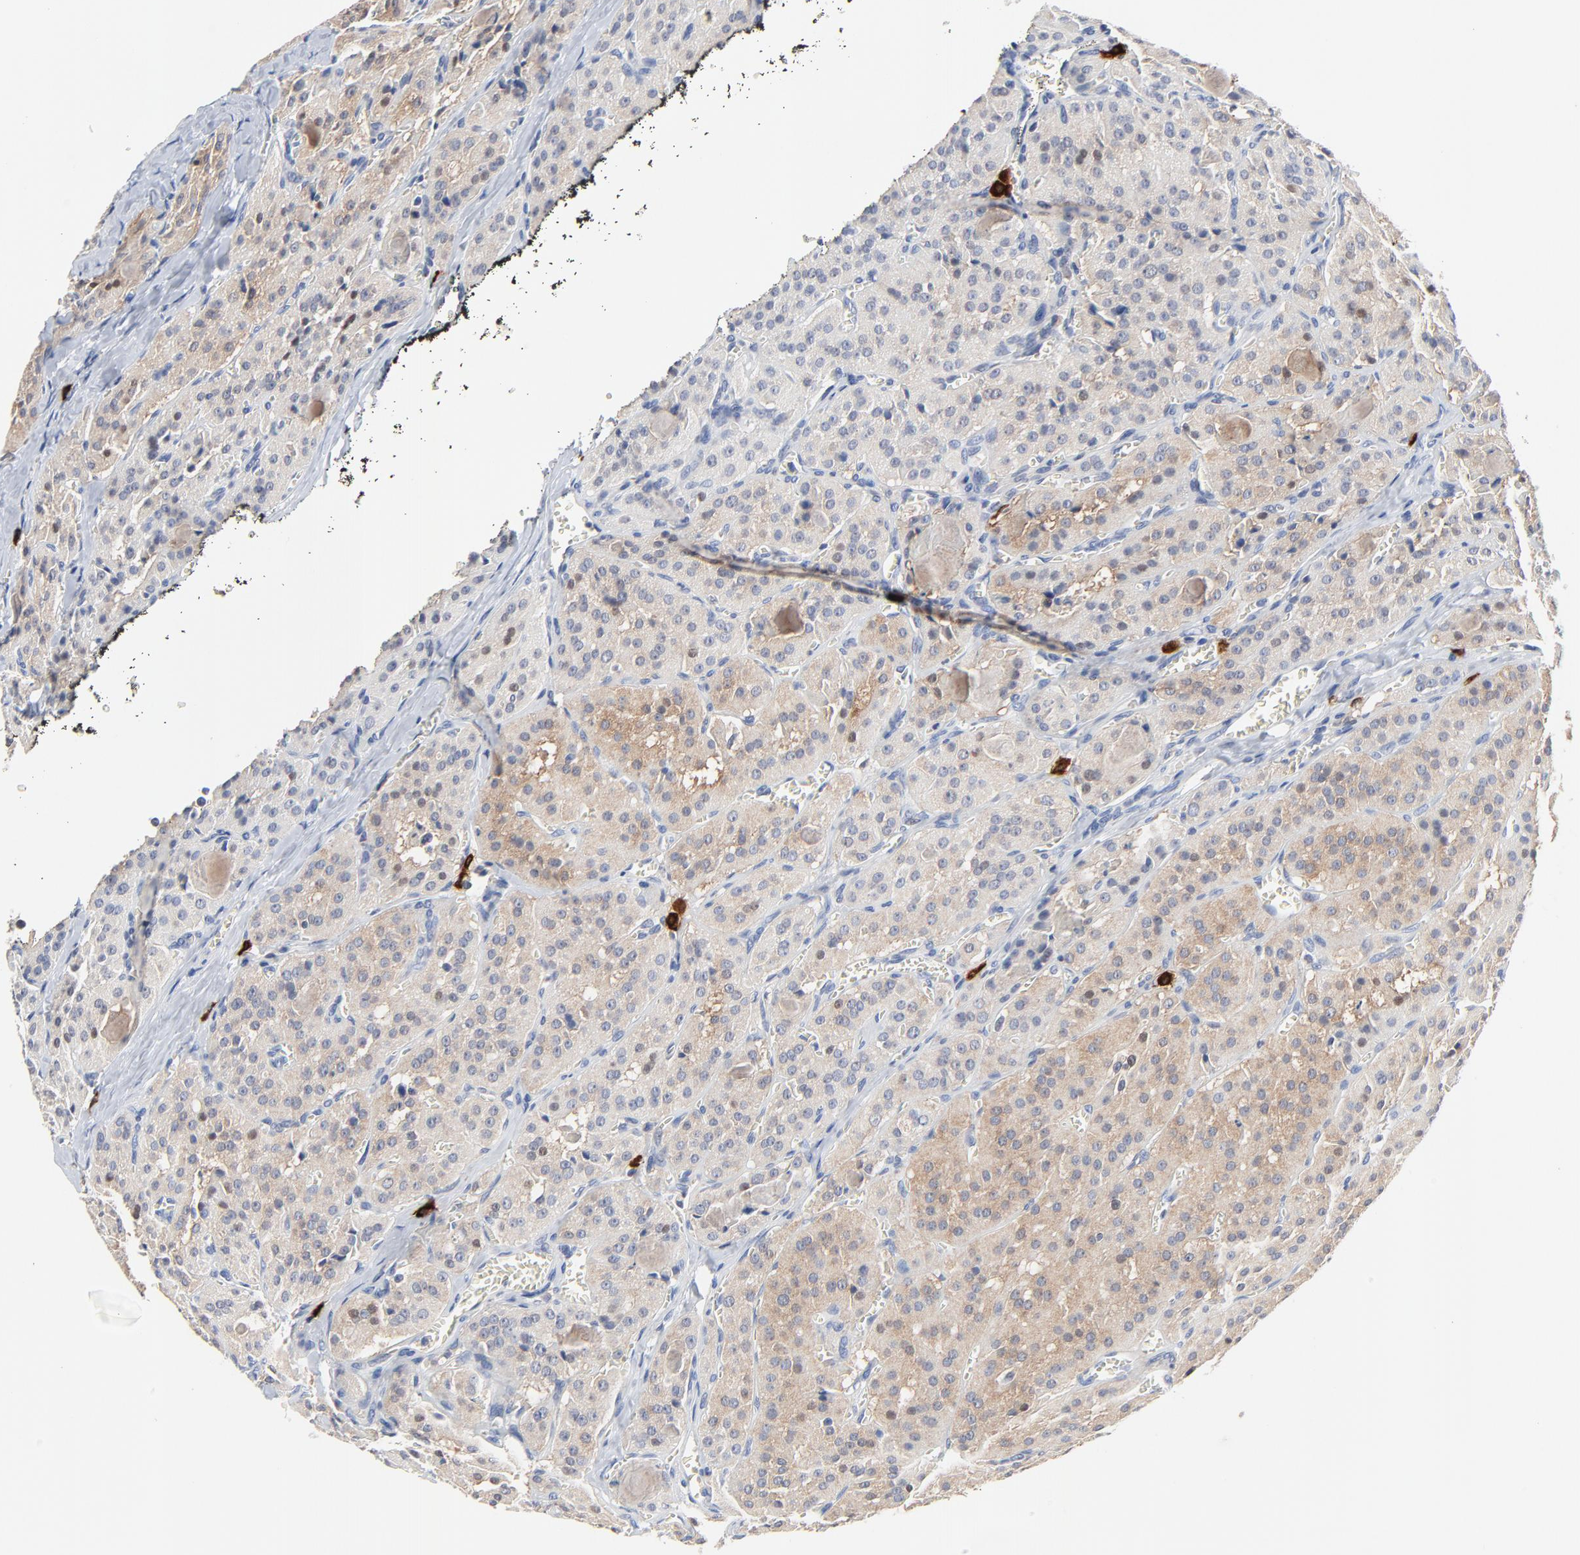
{"staining": {"intensity": "weak", "quantity": ">75%", "location": "cytoplasmic/membranous"}, "tissue": "thyroid cancer", "cell_type": "Tumor cells", "image_type": "cancer", "snomed": [{"axis": "morphology", "description": "Carcinoma, NOS"}, {"axis": "topography", "description": "Thyroid gland"}], "caption": "Immunohistochemistry of human thyroid cancer shows low levels of weak cytoplasmic/membranous positivity in approximately >75% of tumor cells.", "gene": "FBXL5", "patient": {"sex": "male", "age": 76}}